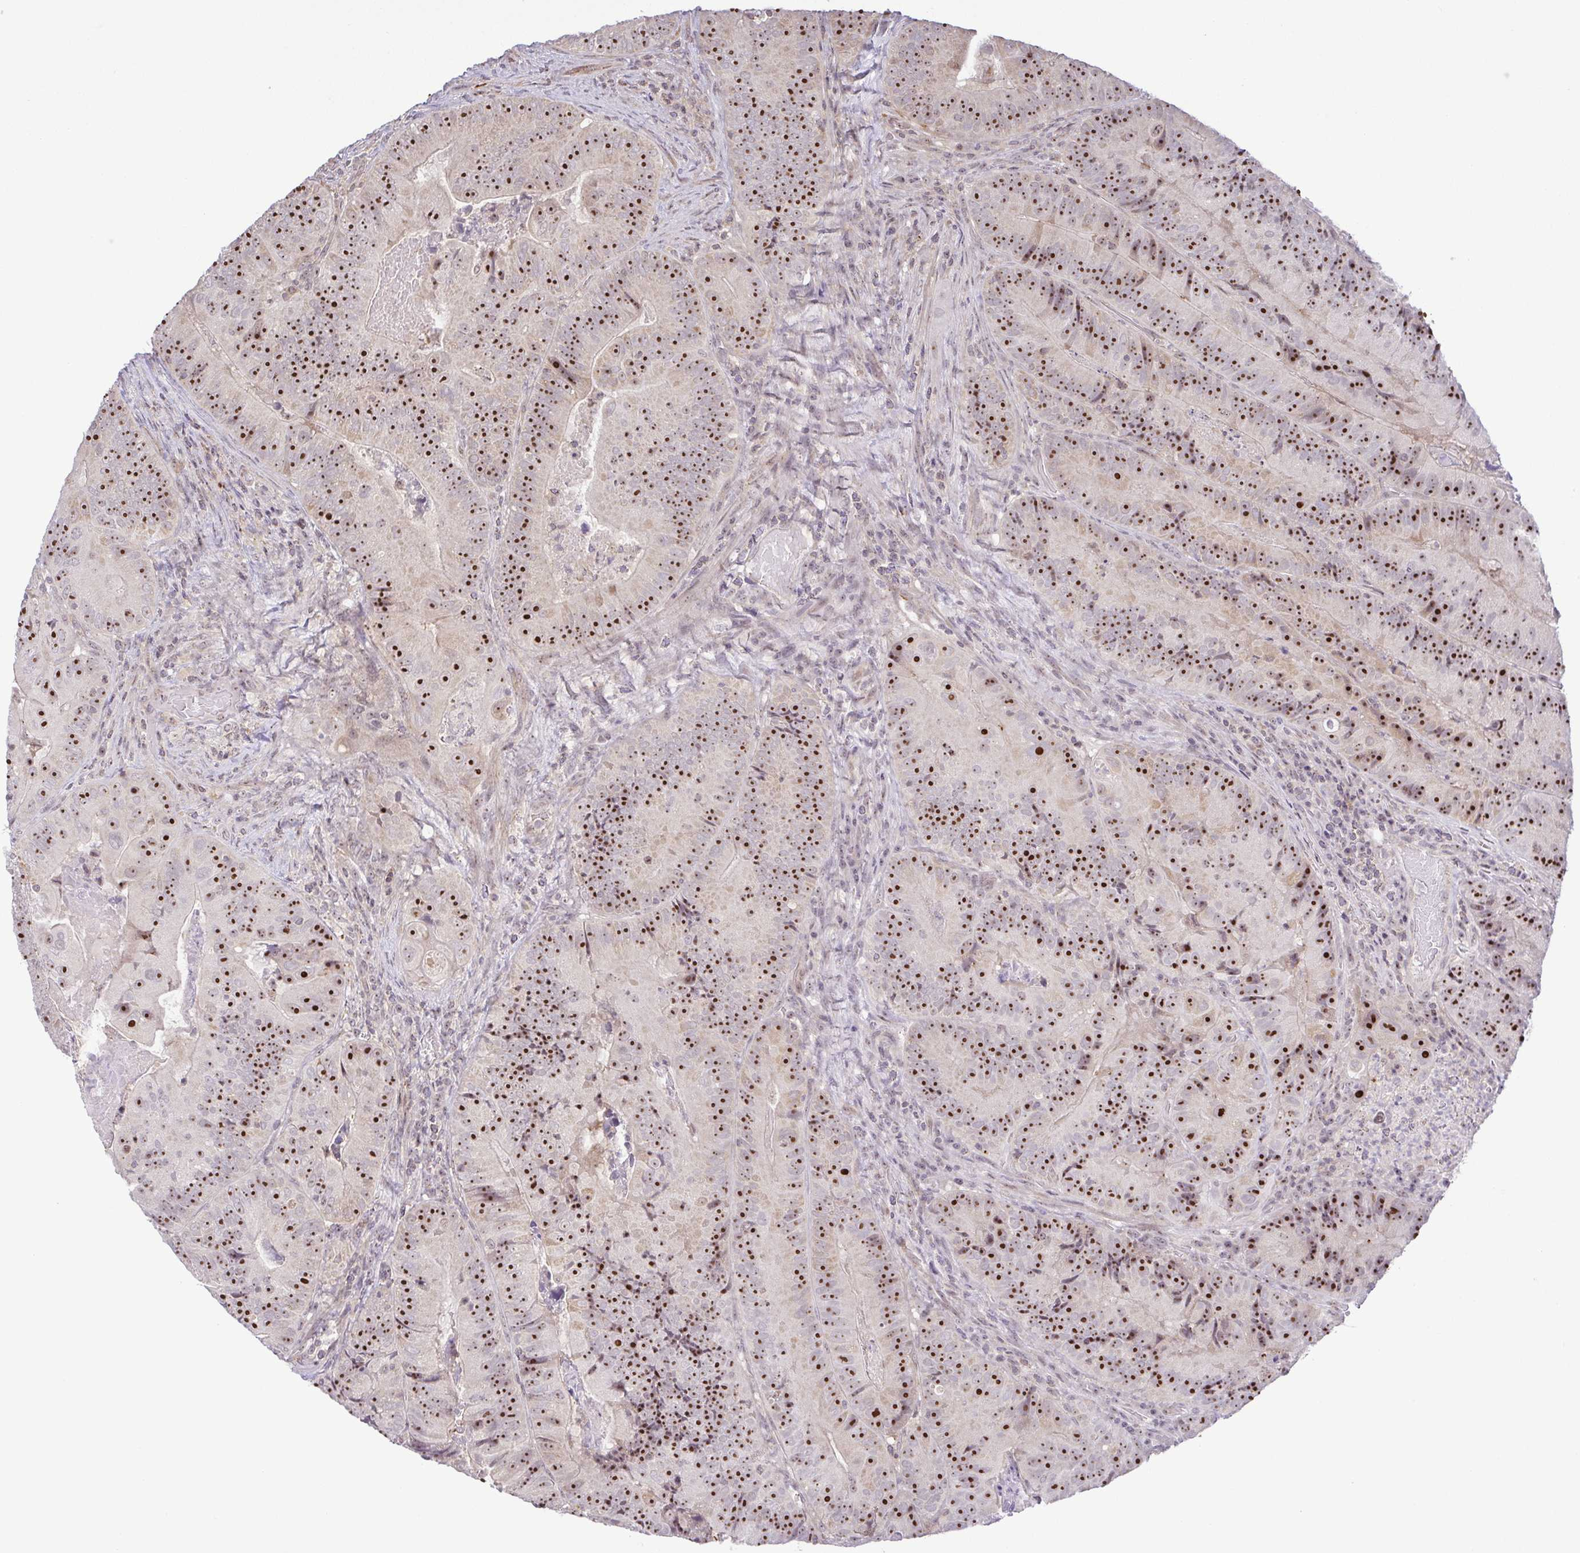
{"staining": {"intensity": "strong", "quantity": ">75%", "location": "nuclear"}, "tissue": "colorectal cancer", "cell_type": "Tumor cells", "image_type": "cancer", "snomed": [{"axis": "morphology", "description": "Adenocarcinoma, NOS"}, {"axis": "topography", "description": "Colon"}], "caption": "The photomicrograph reveals staining of adenocarcinoma (colorectal), revealing strong nuclear protein expression (brown color) within tumor cells.", "gene": "RSL24D1", "patient": {"sex": "female", "age": 86}}